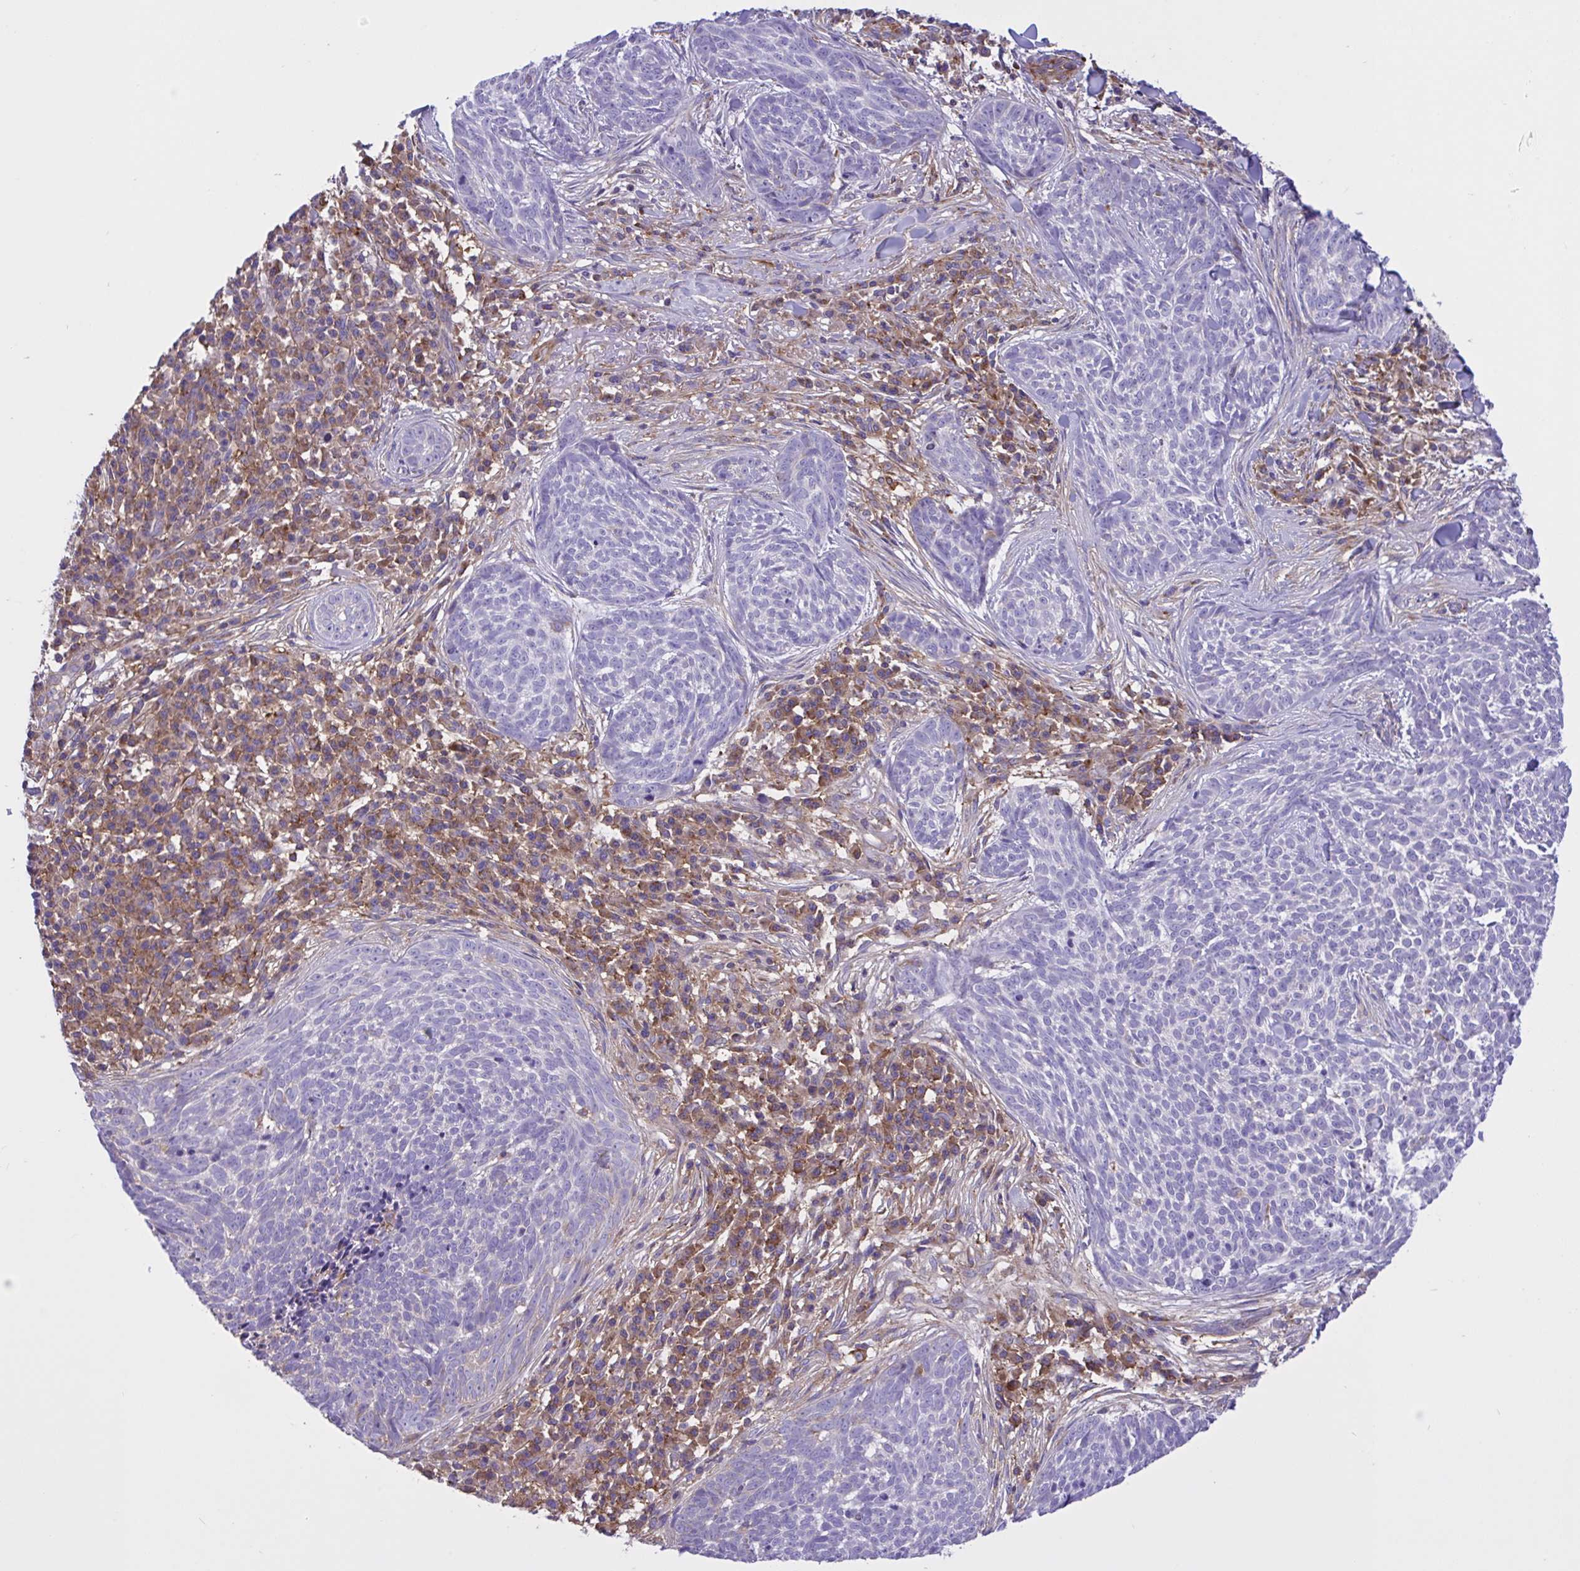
{"staining": {"intensity": "negative", "quantity": "none", "location": "none"}, "tissue": "skin cancer", "cell_type": "Tumor cells", "image_type": "cancer", "snomed": [{"axis": "morphology", "description": "Basal cell carcinoma"}, {"axis": "topography", "description": "Skin"}], "caption": "An image of human skin cancer (basal cell carcinoma) is negative for staining in tumor cells.", "gene": "OR51M1", "patient": {"sex": "female", "age": 93}}